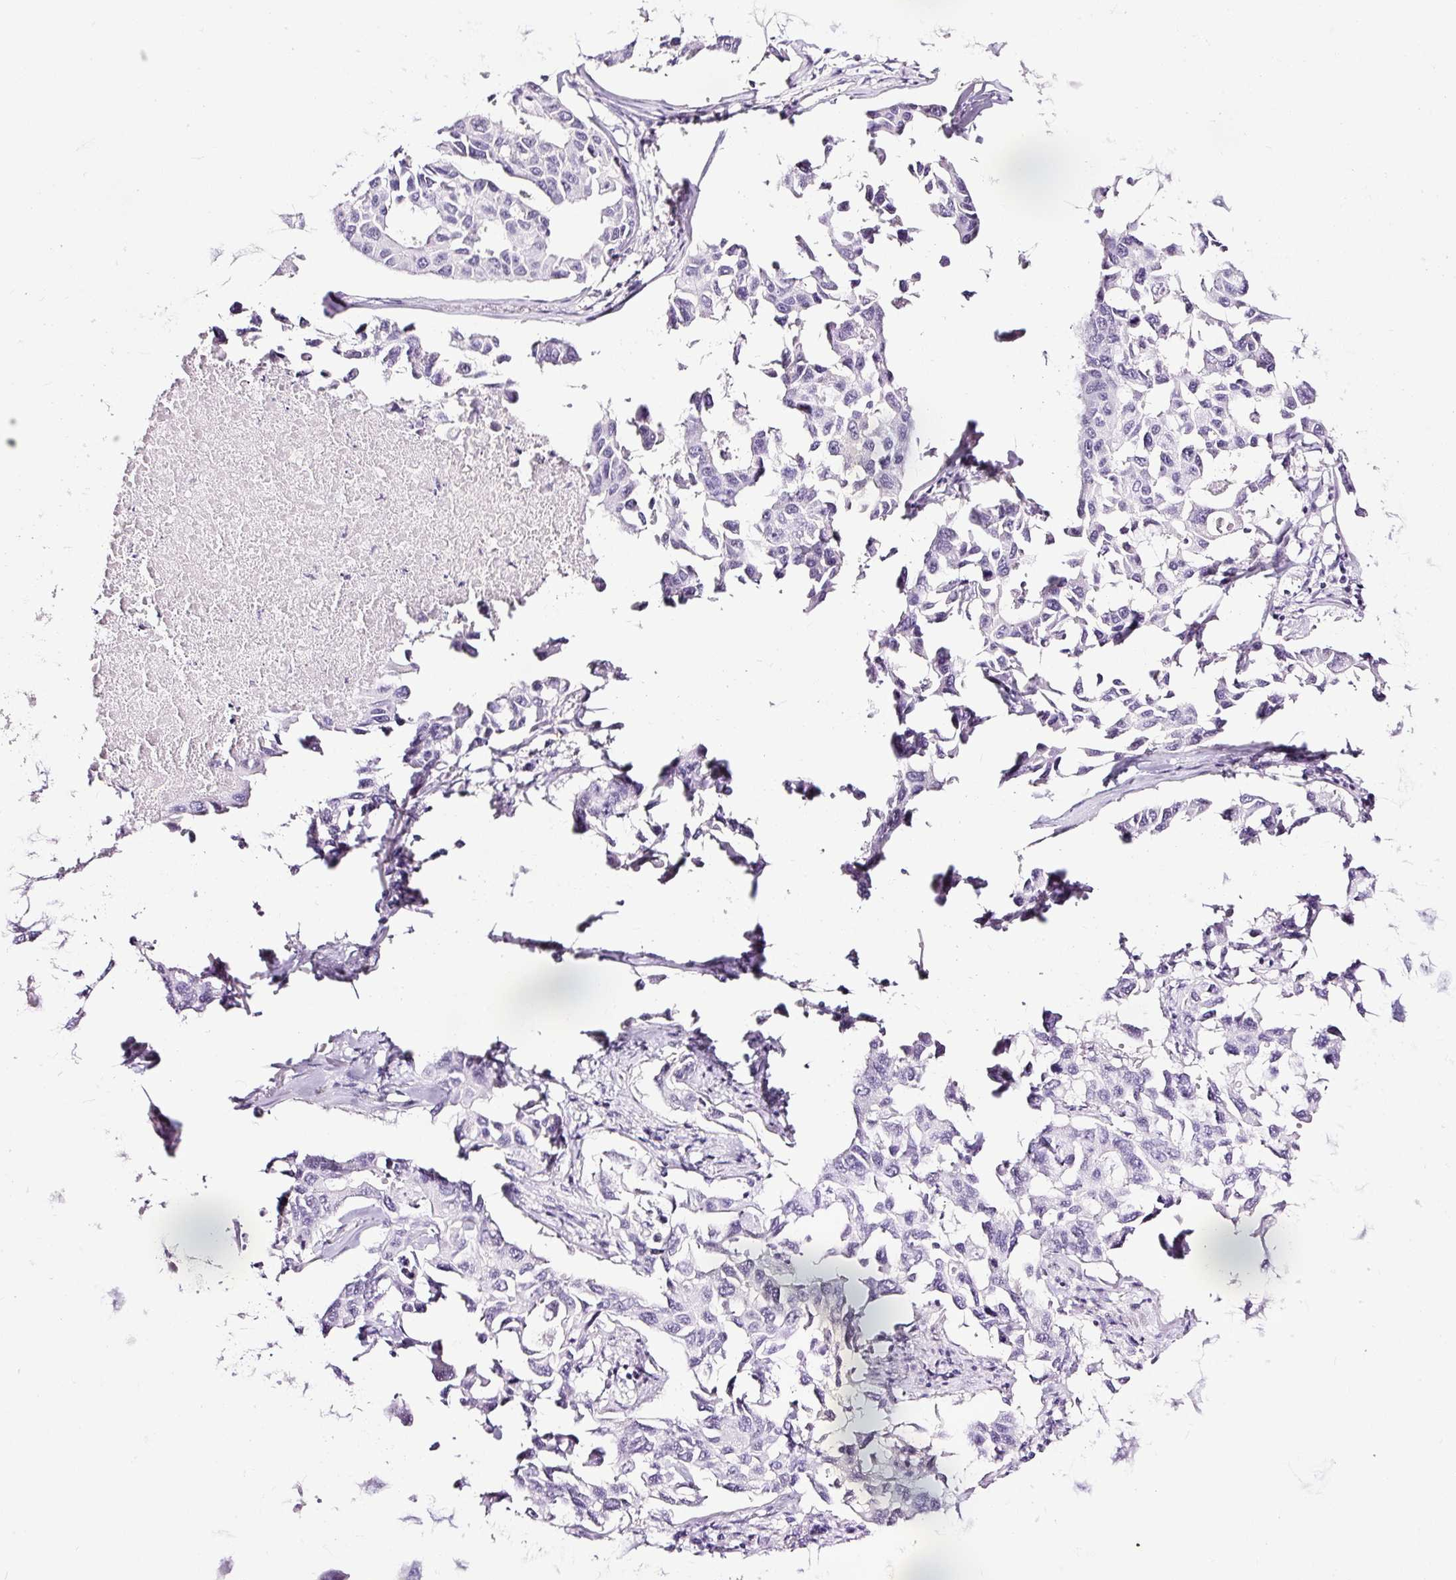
{"staining": {"intensity": "negative", "quantity": "none", "location": "none"}, "tissue": "lung cancer", "cell_type": "Tumor cells", "image_type": "cancer", "snomed": [{"axis": "morphology", "description": "Adenocarcinoma, NOS"}, {"axis": "topography", "description": "Lung"}], "caption": "Immunohistochemical staining of human adenocarcinoma (lung) reveals no significant positivity in tumor cells.", "gene": "NPHS2", "patient": {"sex": "male", "age": 64}}